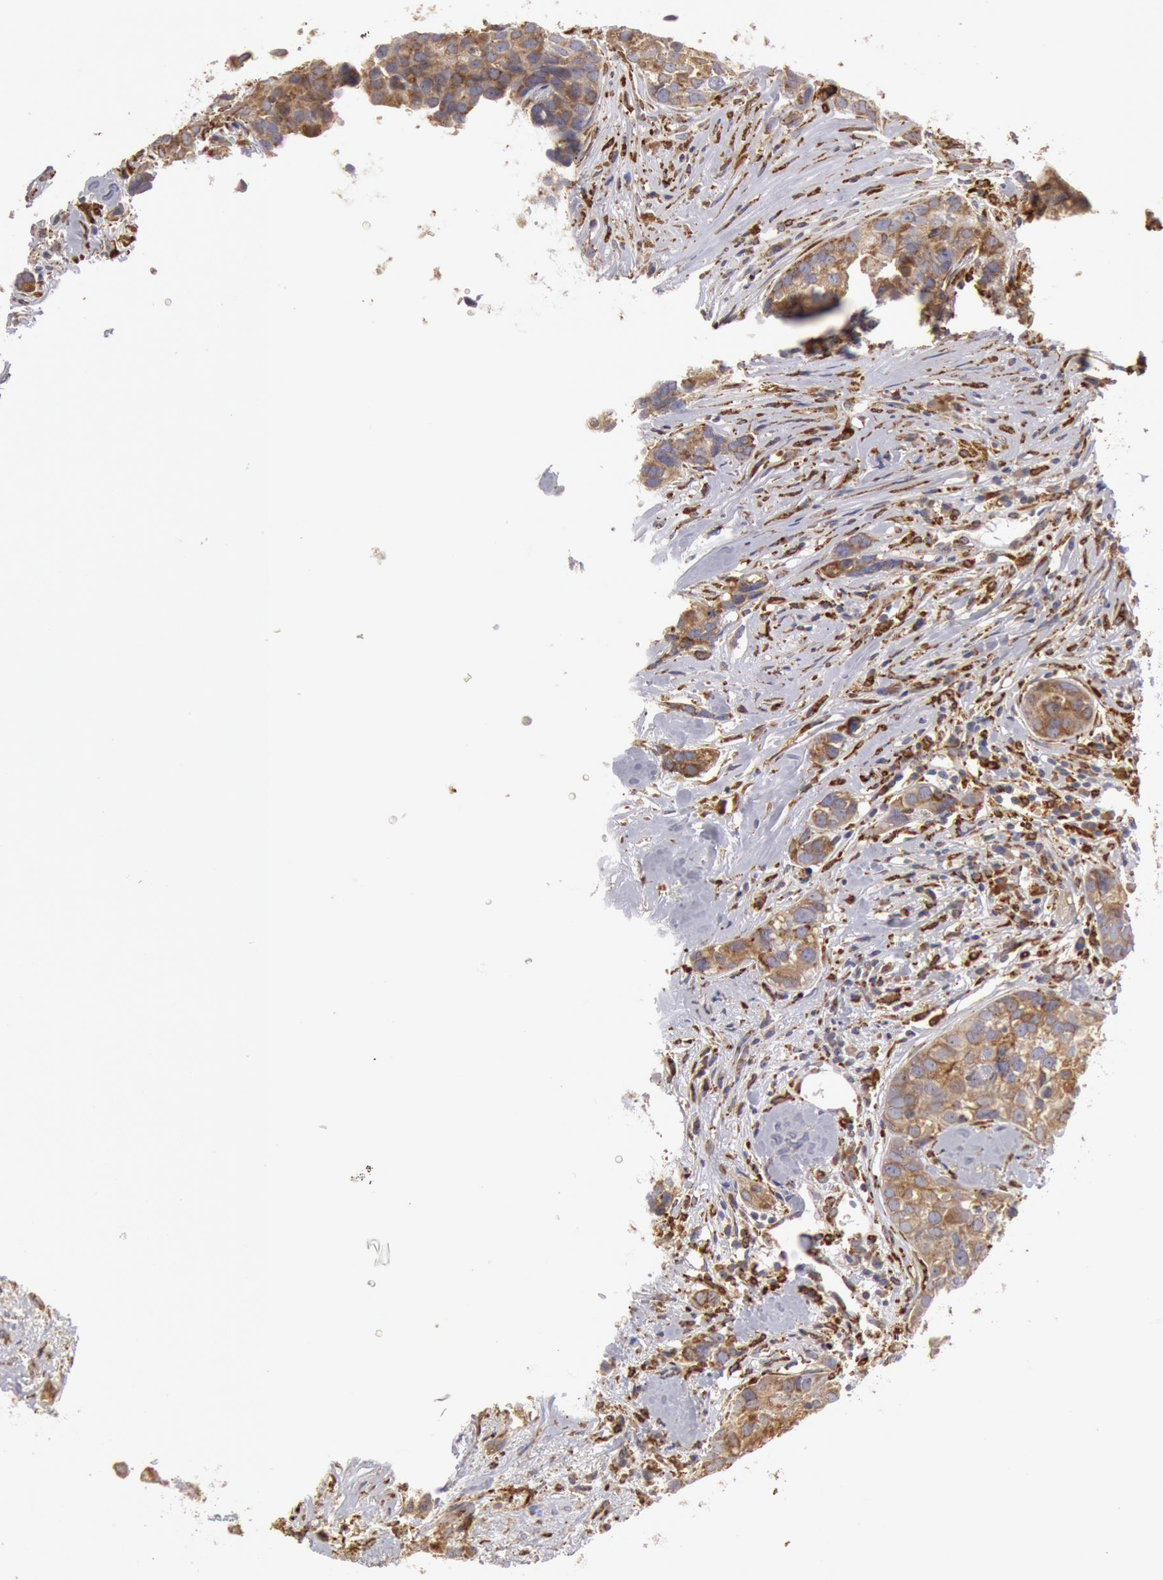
{"staining": {"intensity": "moderate", "quantity": ">75%", "location": "cytoplasmic/membranous"}, "tissue": "breast cancer", "cell_type": "Tumor cells", "image_type": "cancer", "snomed": [{"axis": "morphology", "description": "Duct carcinoma"}, {"axis": "topography", "description": "Breast"}], "caption": "DAB immunohistochemical staining of breast cancer (infiltrating ductal carcinoma) displays moderate cytoplasmic/membranous protein positivity in about >75% of tumor cells.", "gene": "ERP44", "patient": {"sex": "female", "age": 91}}